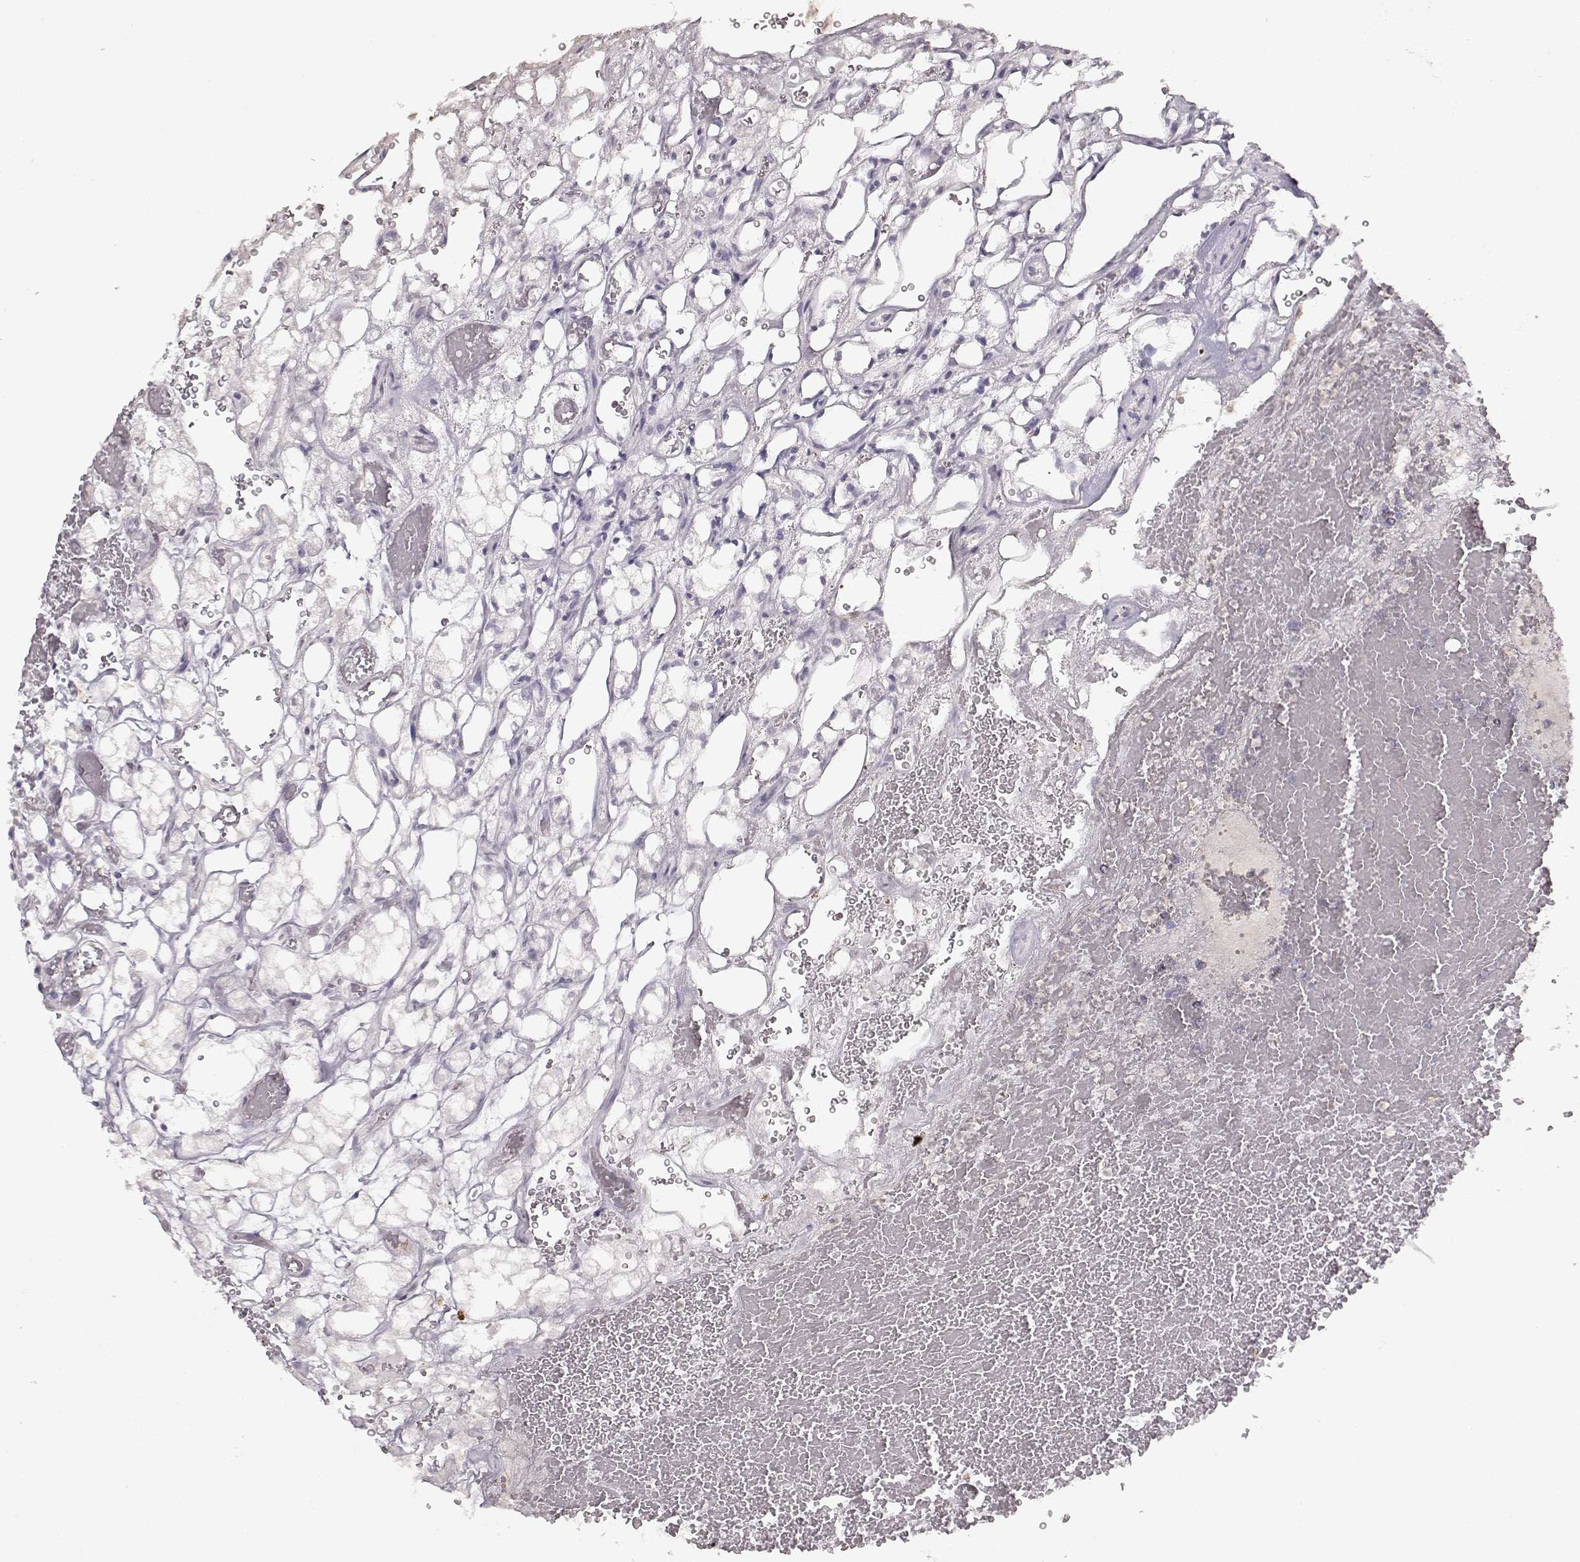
{"staining": {"intensity": "negative", "quantity": "none", "location": "none"}, "tissue": "renal cancer", "cell_type": "Tumor cells", "image_type": "cancer", "snomed": [{"axis": "morphology", "description": "Adenocarcinoma, NOS"}, {"axis": "topography", "description": "Kidney"}], "caption": "This is a micrograph of IHC staining of renal cancer (adenocarcinoma), which shows no positivity in tumor cells.", "gene": "S100B", "patient": {"sex": "female", "age": 69}}